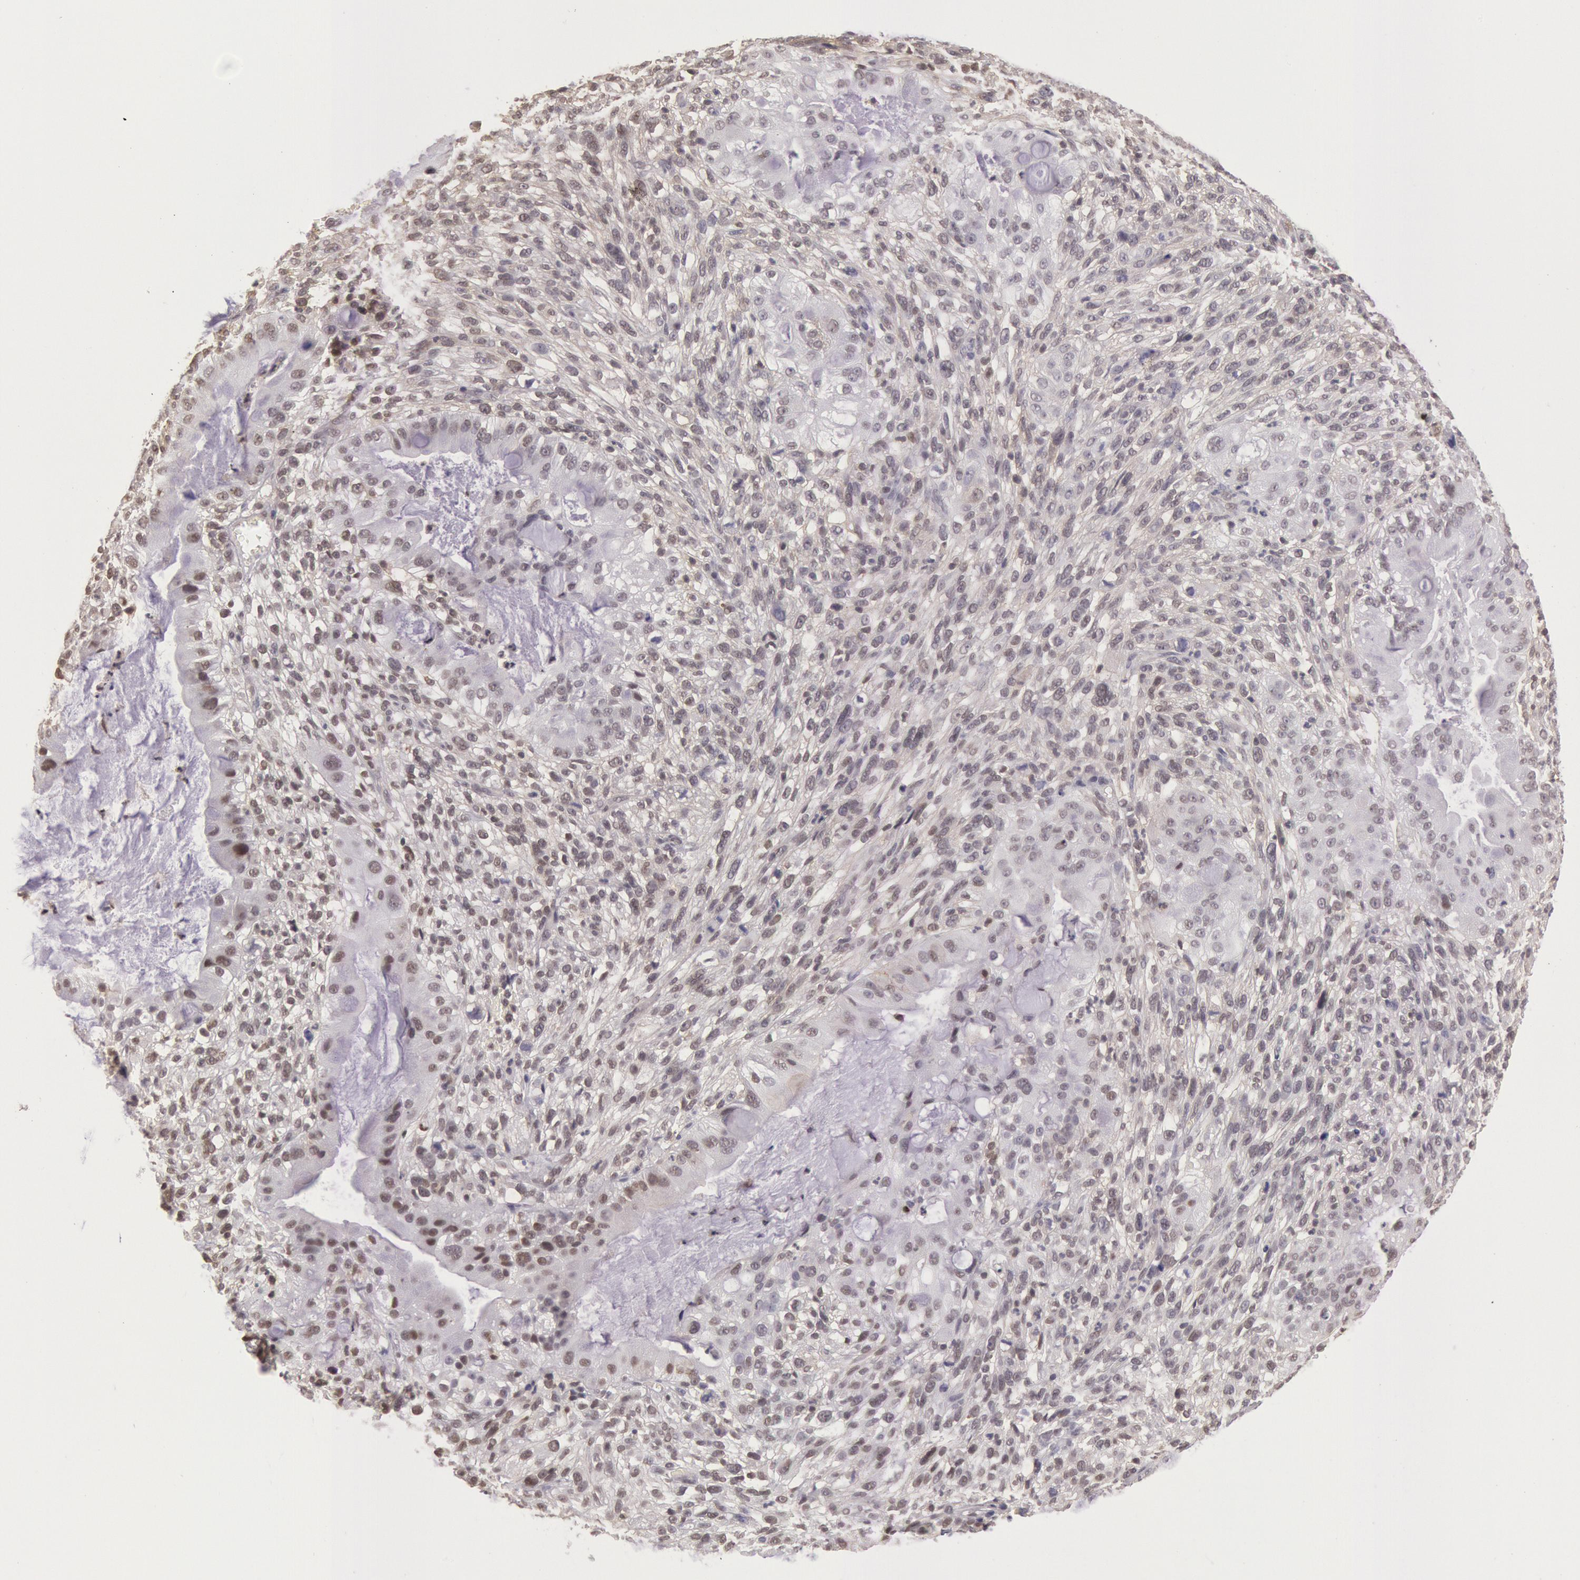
{"staining": {"intensity": "weak", "quantity": "25%-75%", "location": "nuclear"}, "tissue": "cervical cancer", "cell_type": "Tumor cells", "image_type": "cancer", "snomed": [{"axis": "morphology", "description": "Adenocarcinoma, NOS"}, {"axis": "topography", "description": "Cervix"}], "caption": "Brown immunohistochemical staining in human cervical cancer exhibits weak nuclear expression in about 25%-75% of tumor cells. (Stains: DAB (3,3'-diaminobenzidine) in brown, nuclei in blue, Microscopy: brightfield microscopy at high magnification).", "gene": "HIF1A", "patient": {"sex": "female", "age": 41}}